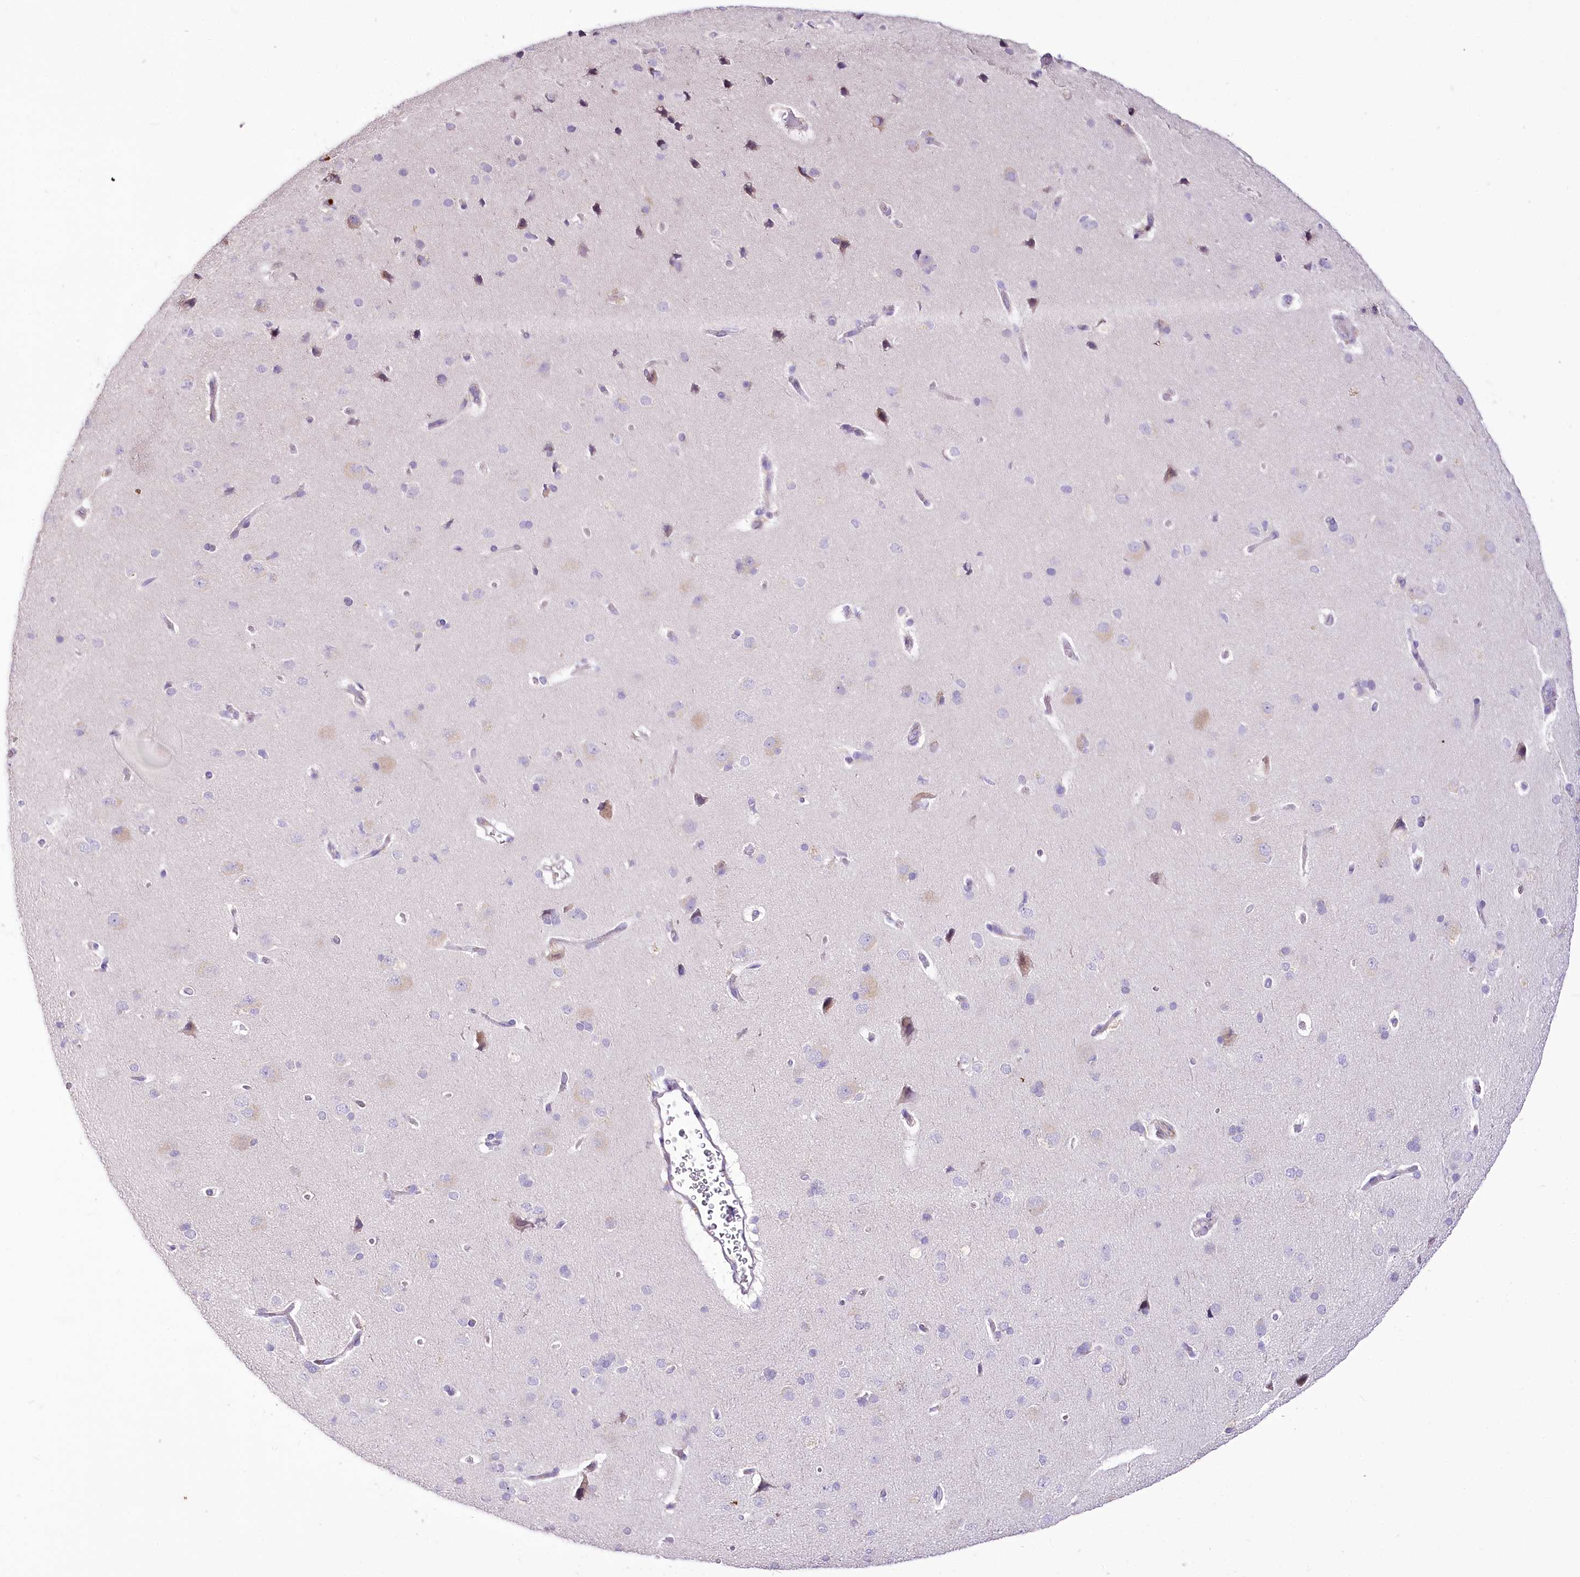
{"staining": {"intensity": "negative", "quantity": "none", "location": "none"}, "tissue": "cerebral cortex", "cell_type": "Endothelial cells", "image_type": "normal", "snomed": [{"axis": "morphology", "description": "Normal tissue, NOS"}, {"axis": "topography", "description": "Cerebral cortex"}], "caption": "The immunohistochemistry image has no significant staining in endothelial cells of cerebral cortex. Brightfield microscopy of immunohistochemistry (IHC) stained with DAB (3,3'-diaminobenzidine) (brown) and hematoxylin (blue), captured at high magnification.", "gene": "DPYD", "patient": {"sex": "male", "age": 62}}